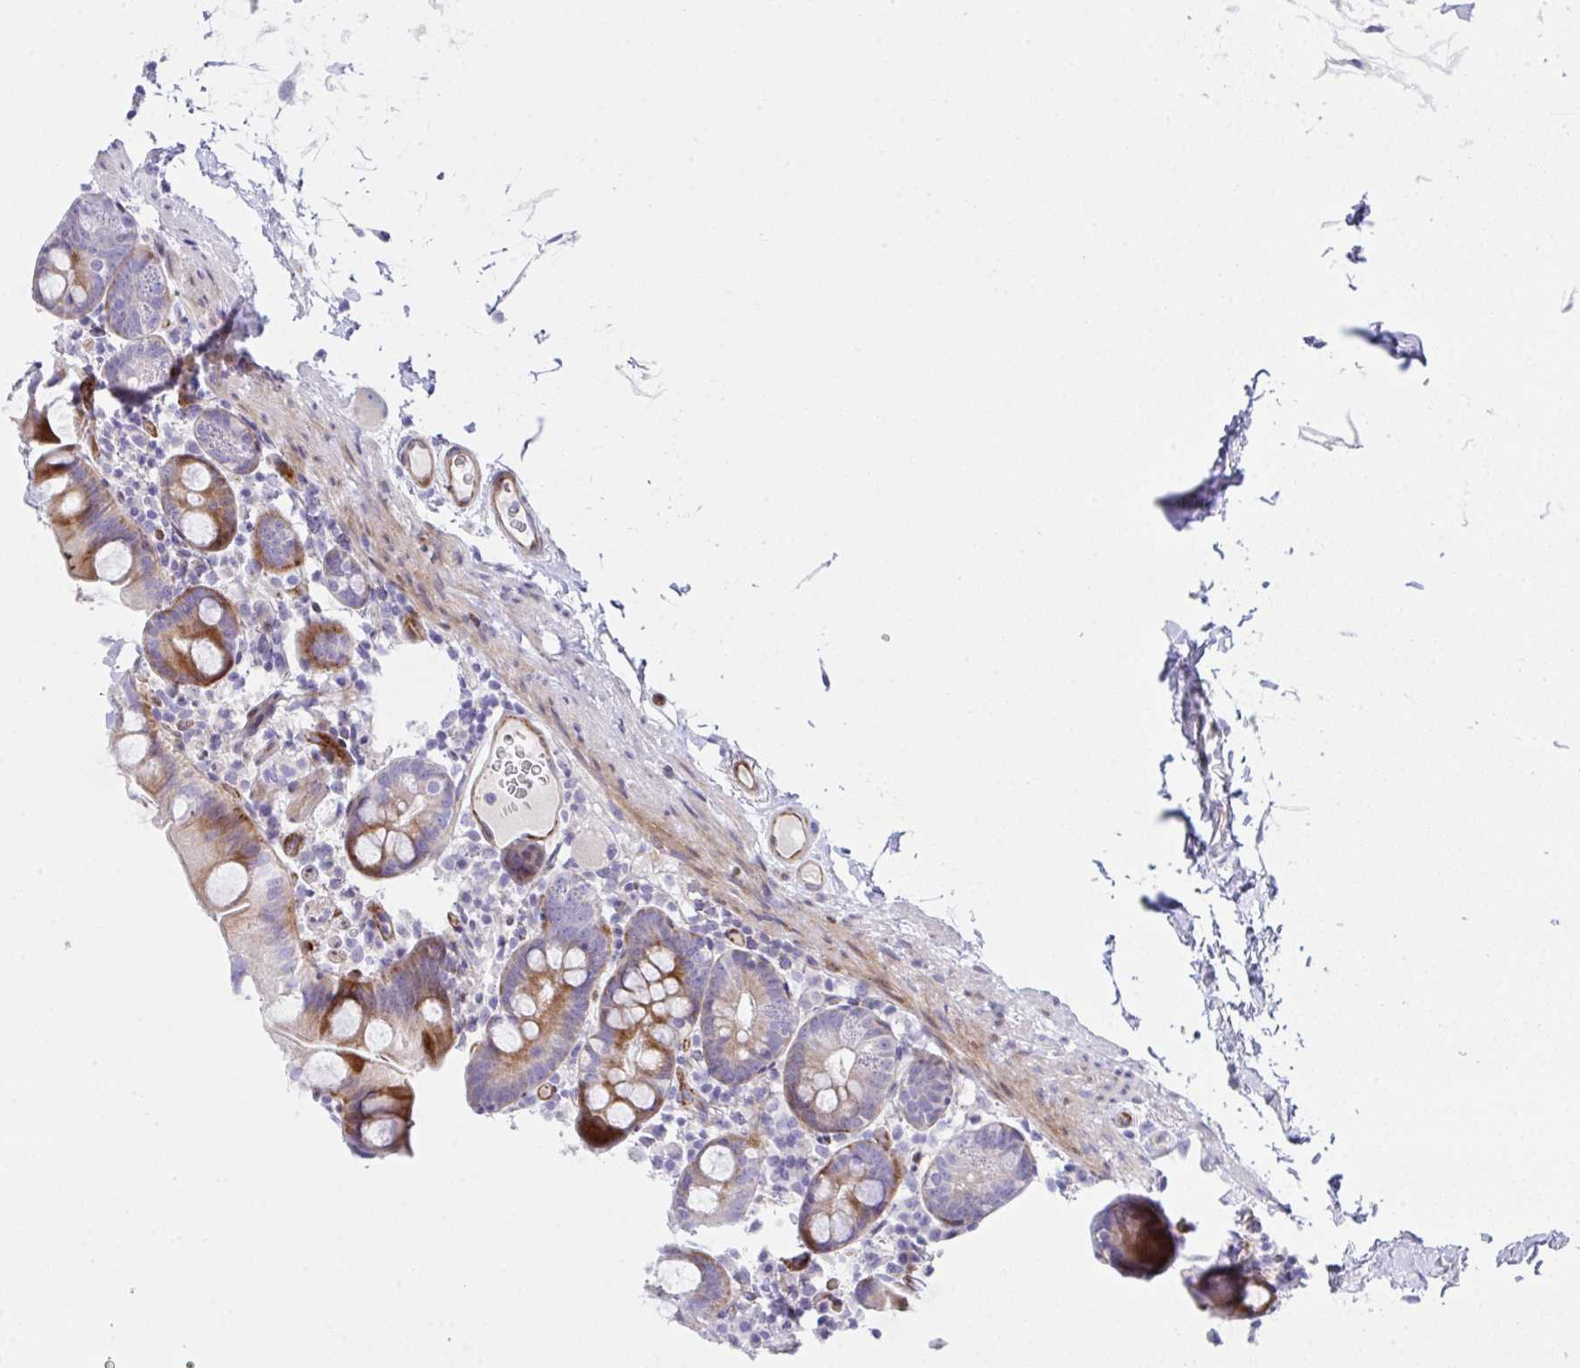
{"staining": {"intensity": "moderate", "quantity": ">75%", "location": "cytoplasmic/membranous"}, "tissue": "small intestine", "cell_type": "Glandular cells", "image_type": "normal", "snomed": [{"axis": "morphology", "description": "Normal tissue, NOS"}, {"axis": "topography", "description": "Small intestine"}], "caption": "Protein staining of normal small intestine displays moderate cytoplasmic/membranous expression in about >75% of glandular cells.", "gene": "ZNF713", "patient": {"sex": "female", "age": 68}}